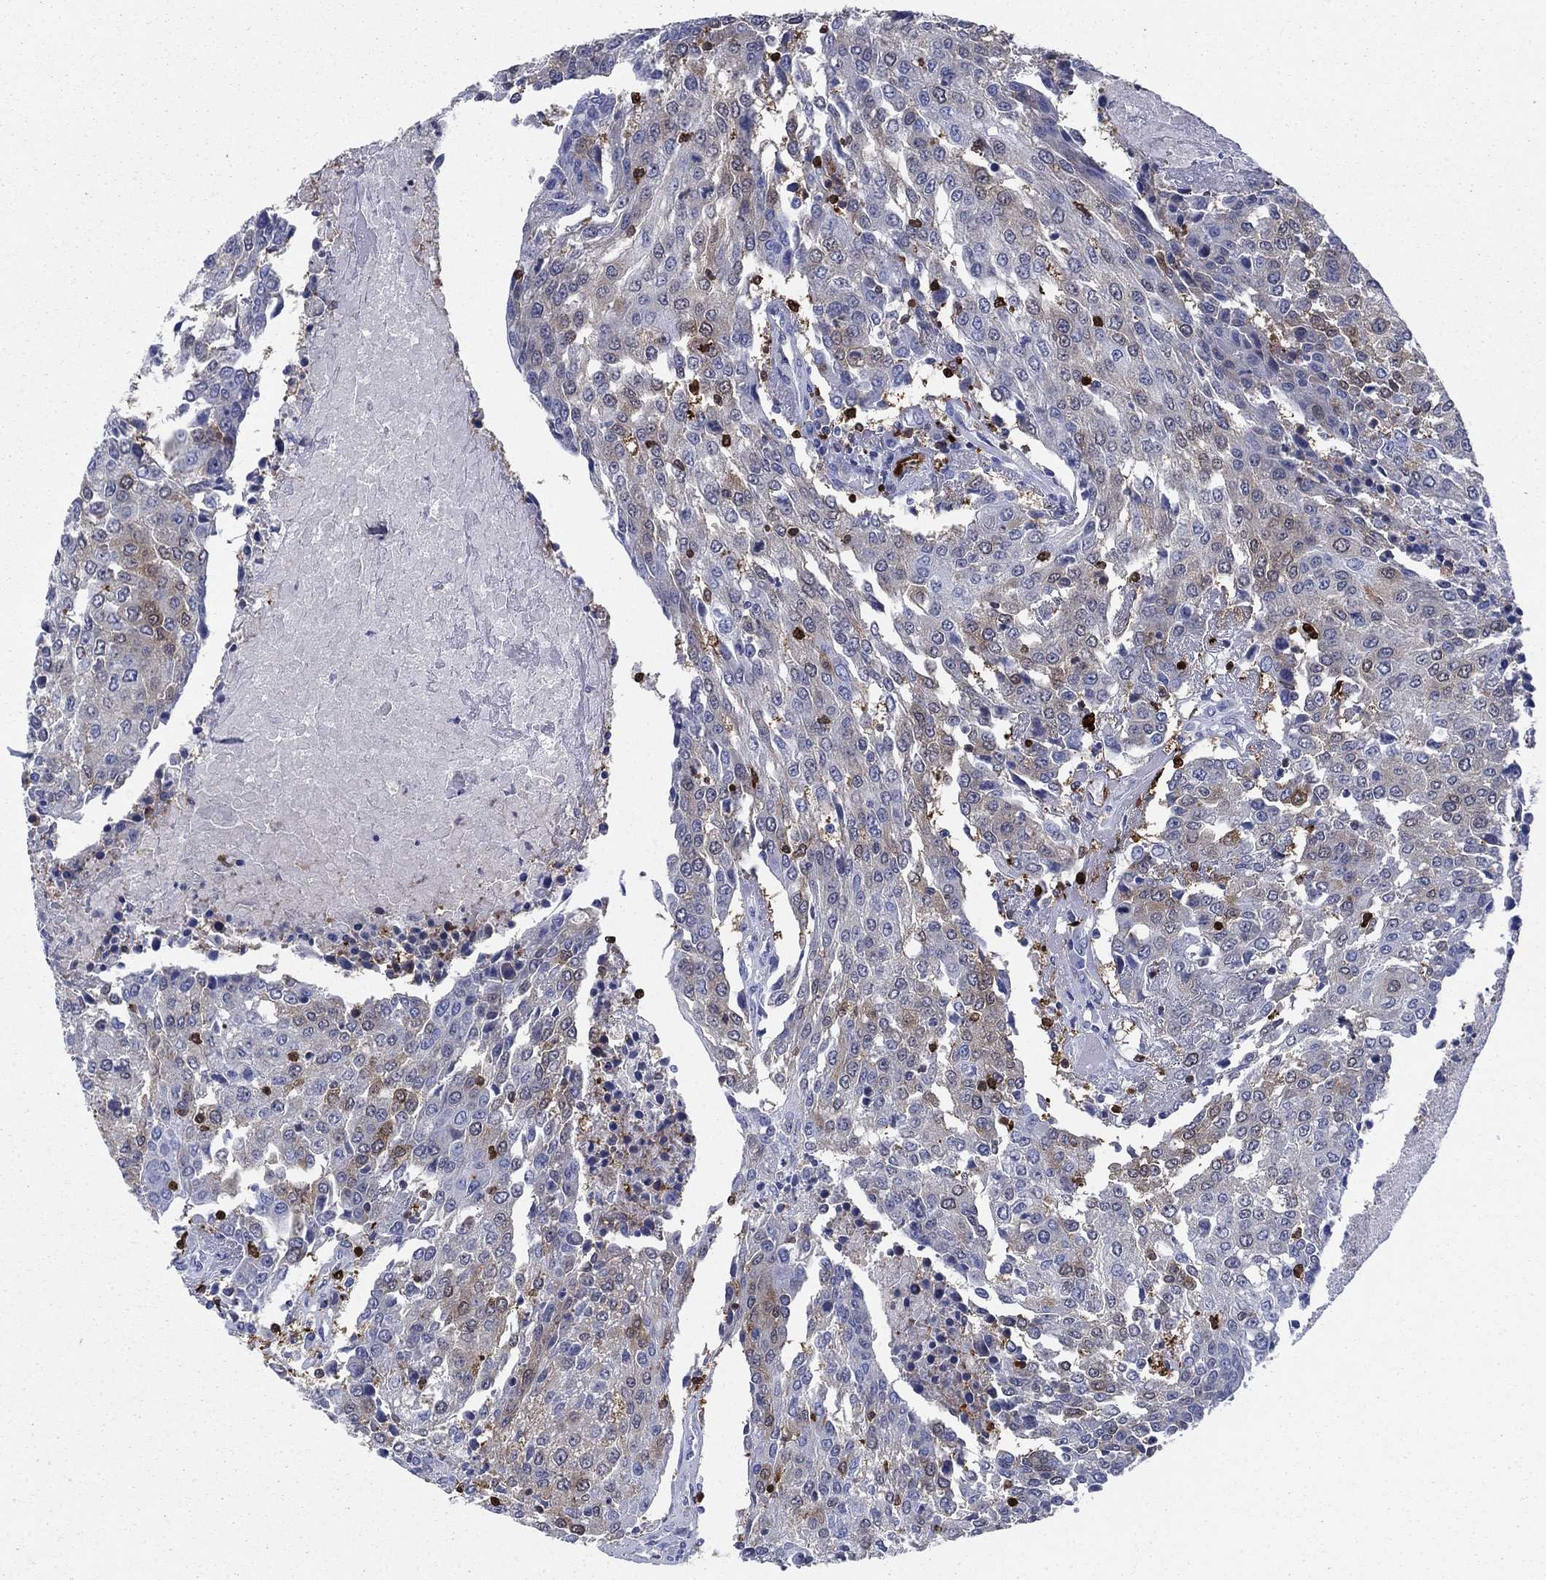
{"staining": {"intensity": "weak", "quantity": "<25%", "location": "cytoplasmic/membranous"}, "tissue": "urothelial cancer", "cell_type": "Tumor cells", "image_type": "cancer", "snomed": [{"axis": "morphology", "description": "Urothelial carcinoma, High grade"}, {"axis": "topography", "description": "Urinary bladder"}], "caption": "The immunohistochemistry photomicrograph has no significant staining in tumor cells of urothelial cancer tissue.", "gene": "STMN1", "patient": {"sex": "female", "age": 85}}